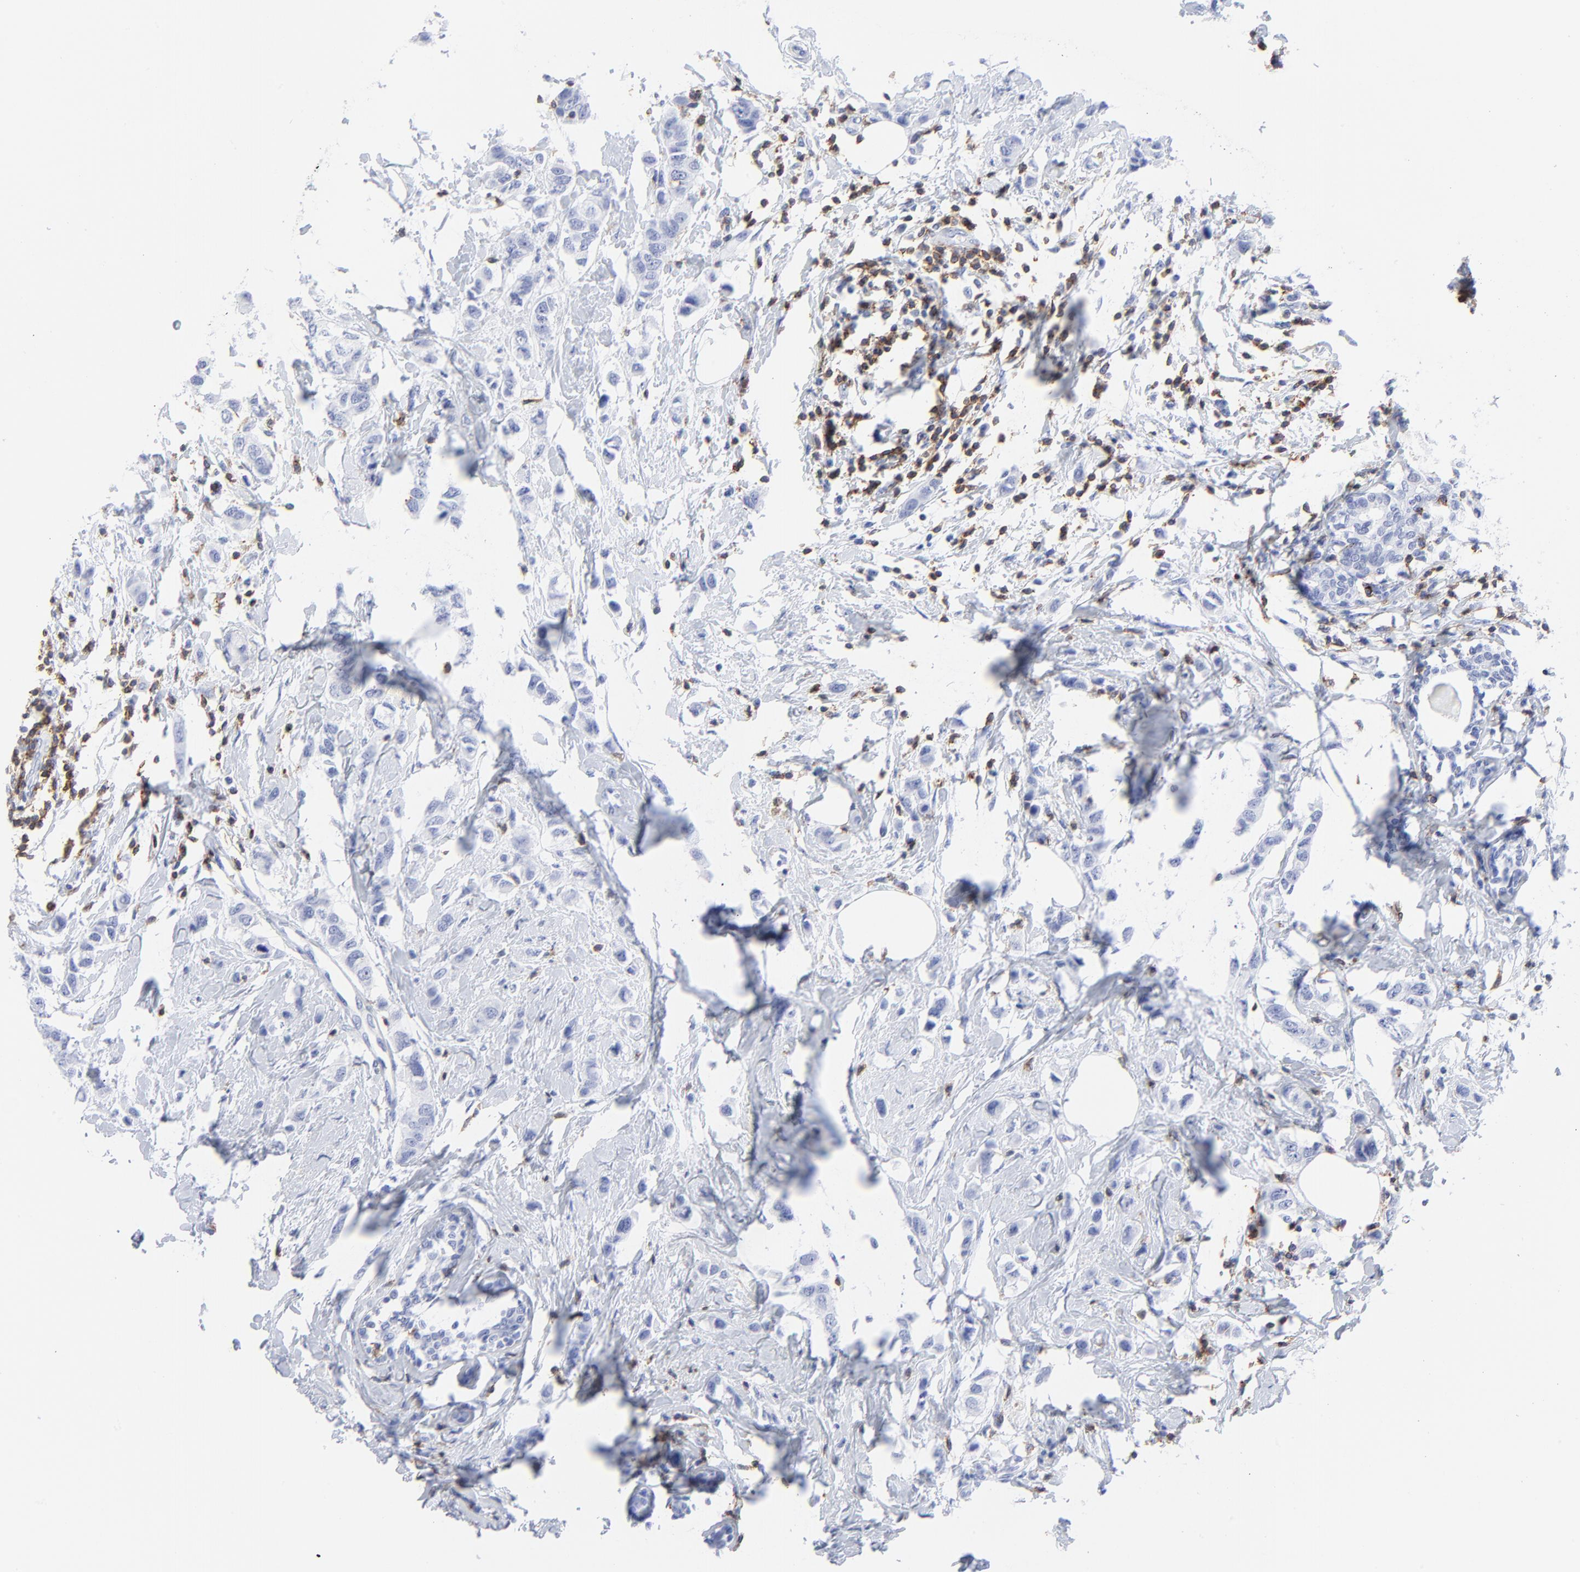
{"staining": {"intensity": "negative", "quantity": "none", "location": "none"}, "tissue": "breast cancer", "cell_type": "Tumor cells", "image_type": "cancer", "snomed": [{"axis": "morphology", "description": "Normal tissue, NOS"}, {"axis": "morphology", "description": "Duct carcinoma"}, {"axis": "topography", "description": "Breast"}], "caption": "This is an immunohistochemistry histopathology image of breast invasive ductal carcinoma. There is no staining in tumor cells.", "gene": "LCK", "patient": {"sex": "female", "age": 50}}